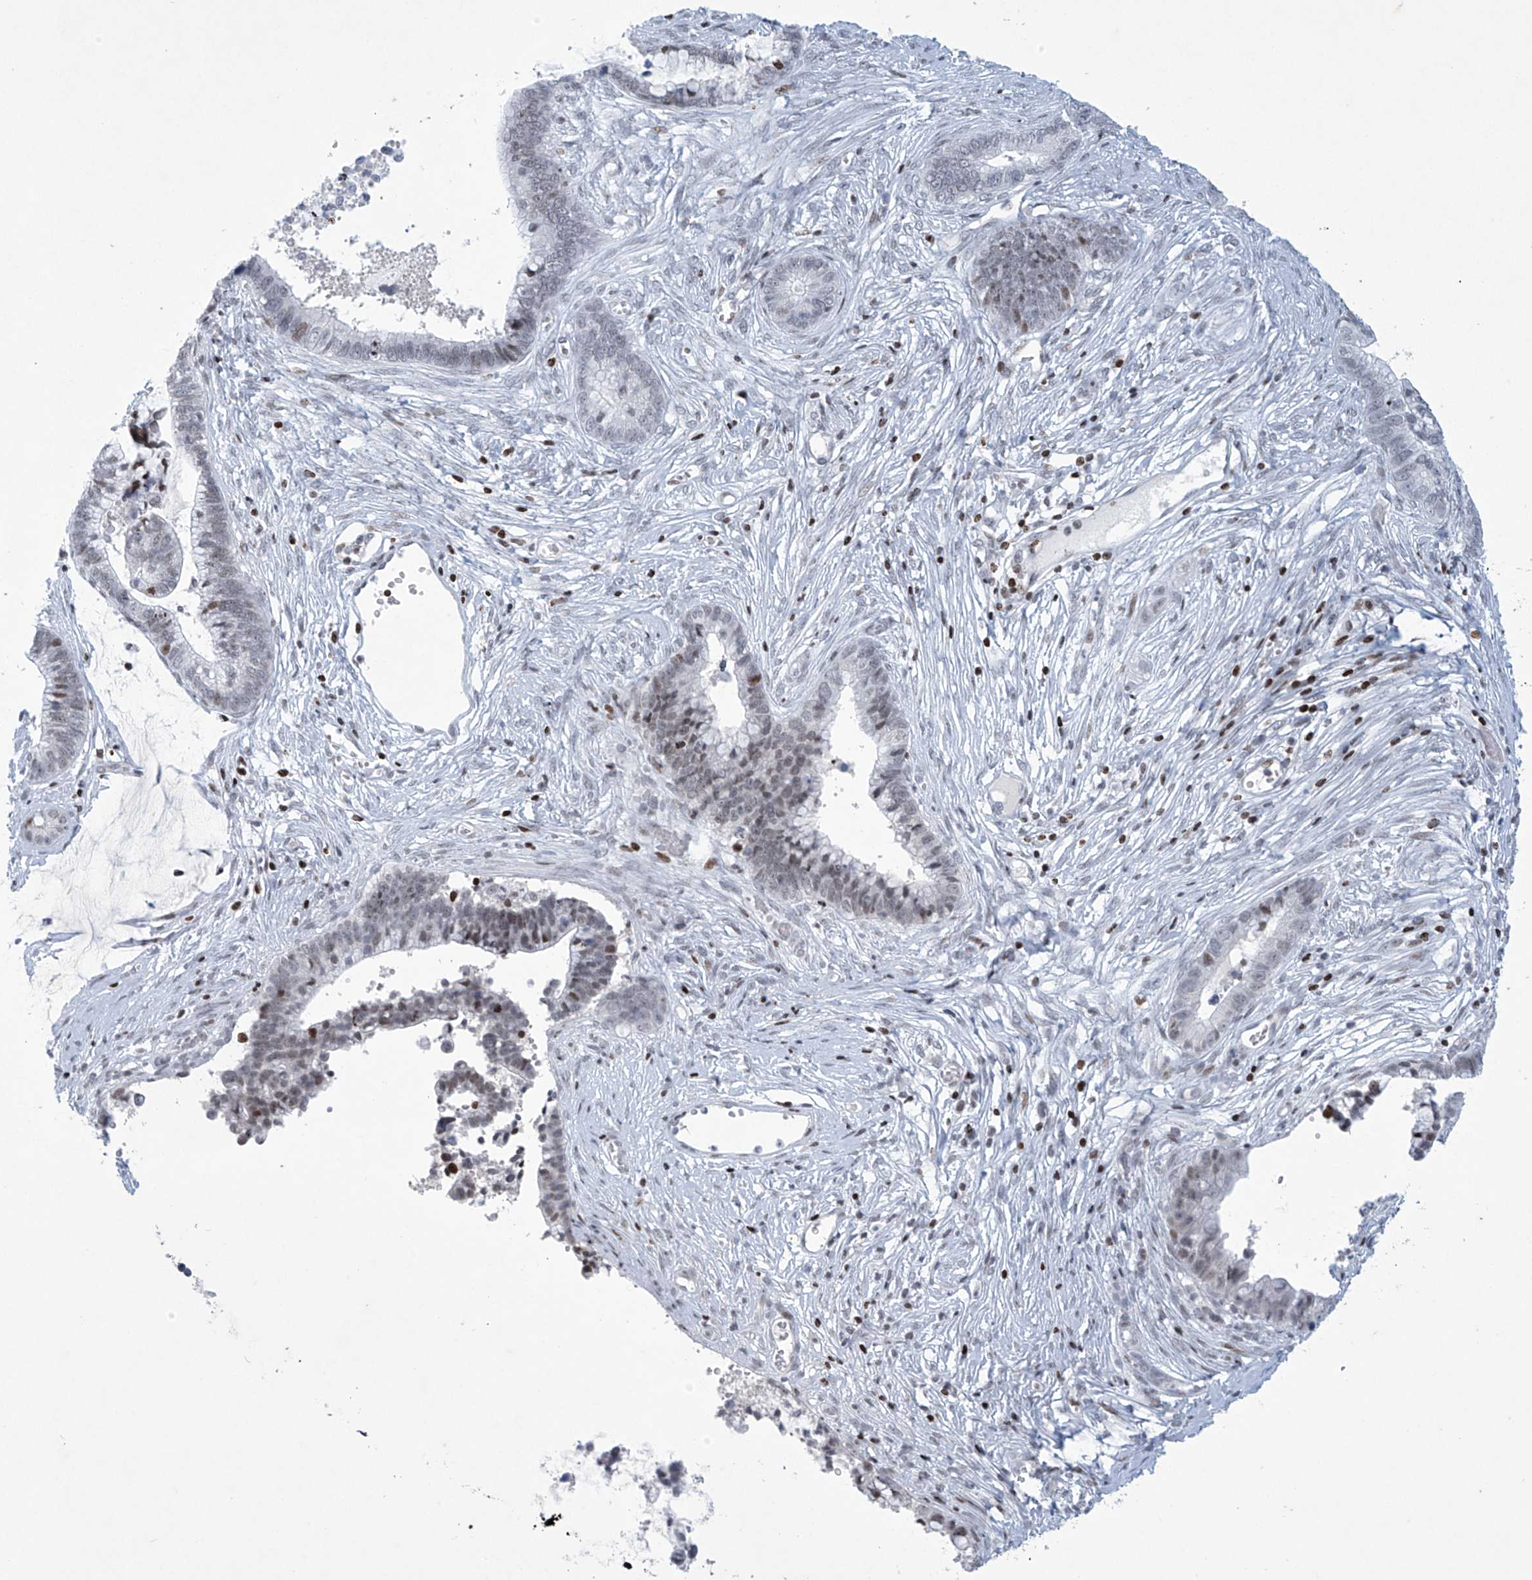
{"staining": {"intensity": "weak", "quantity": "25%-75%", "location": "nuclear"}, "tissue": "cervical cancer", "cell_type": "Tumor cells", "image_type": "cancer", "snomed": [{"axis": "morphology", "description": "Adenocarcinoma, NOS"}, {"axis": "topography", "description": "Cervix"}], "caption": "Immunohistochemistry image of human cervical adenocarcinoma stained for a protein (brown), which displays low levels of weak nuclear positivity in approximately 25%-75% of tumor cells.", "gene": "RFX7", "patient": {"sex": "female", "age": 44}}